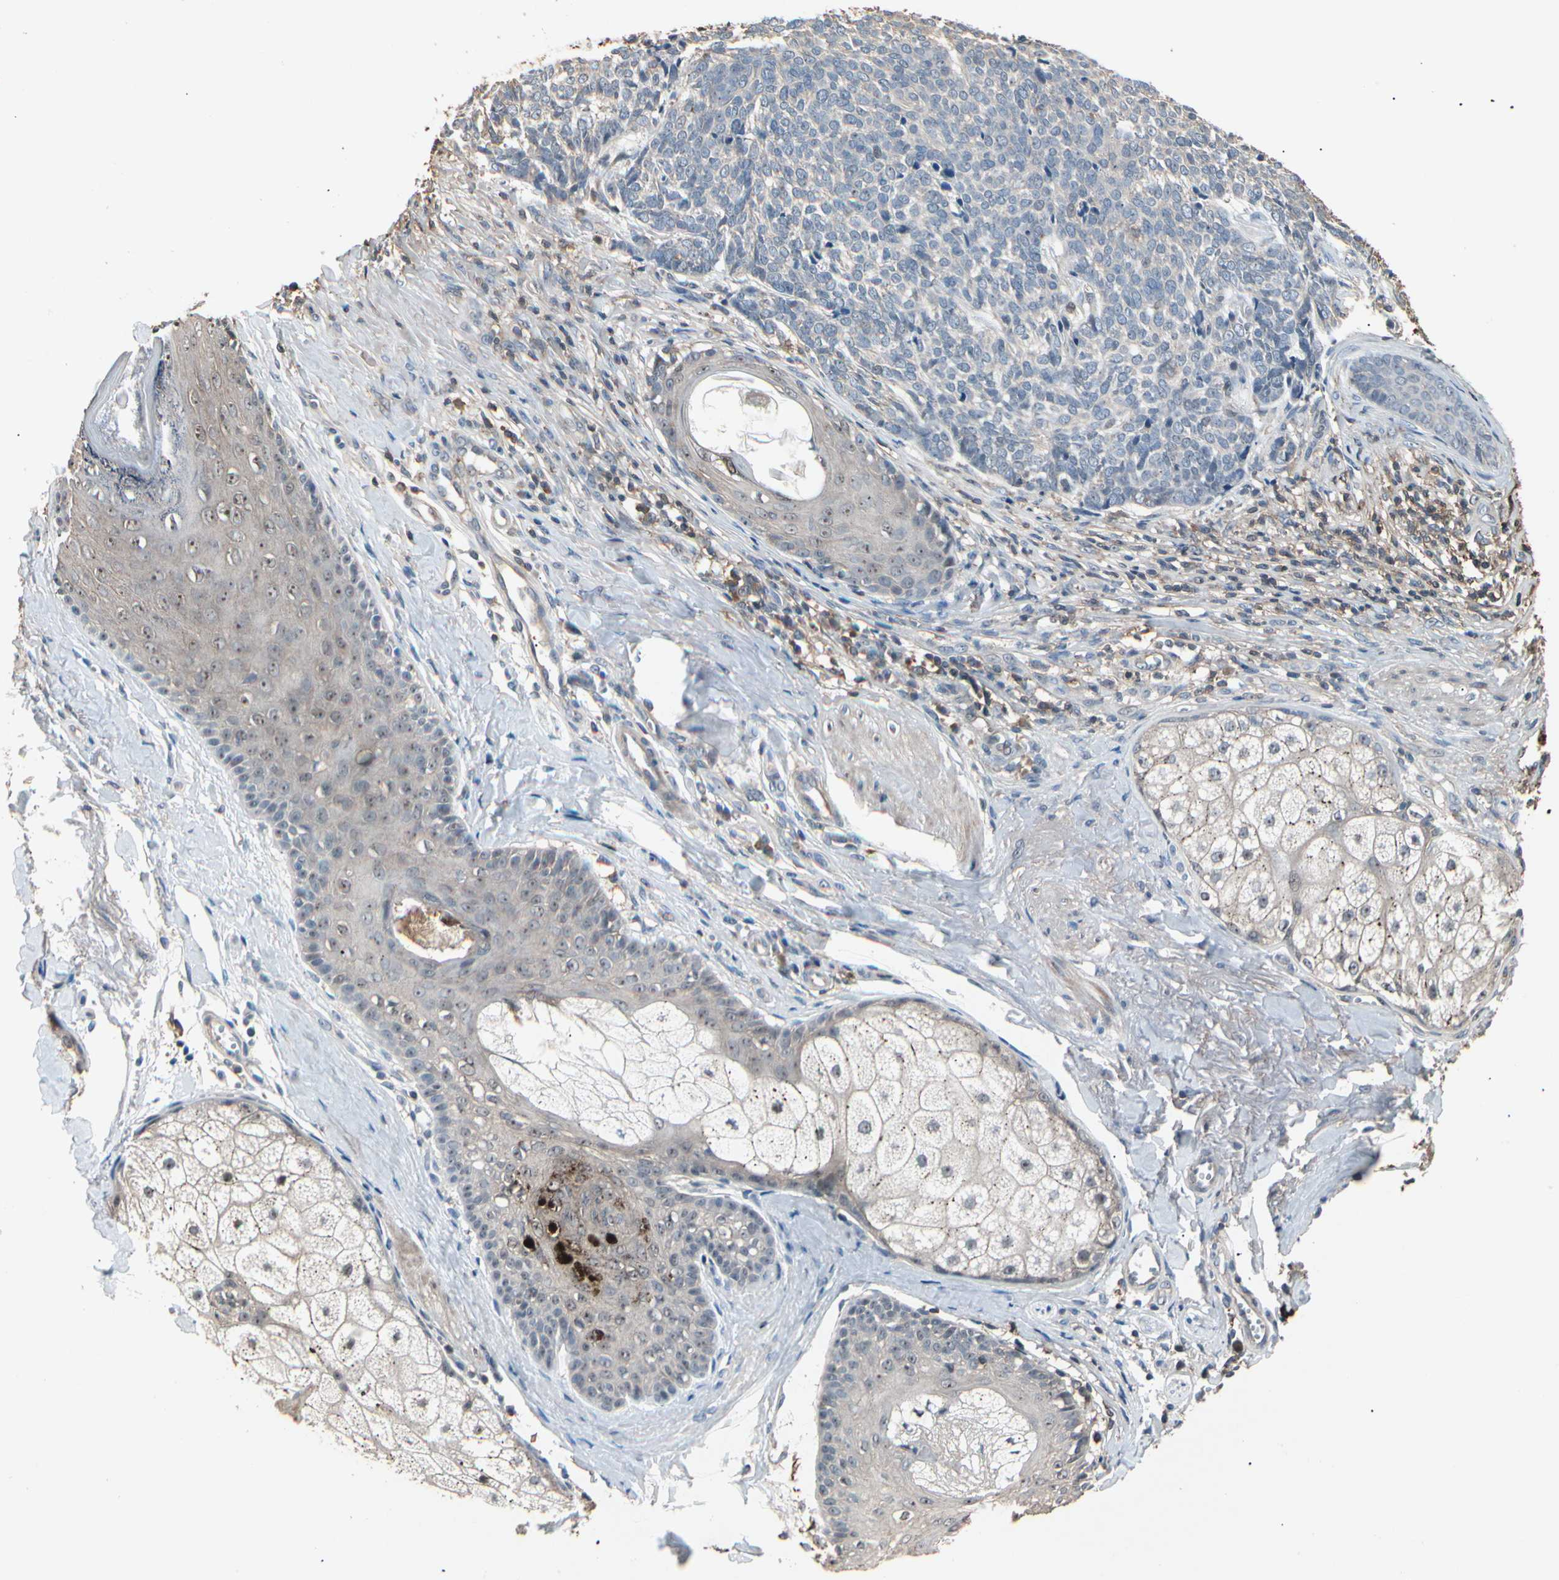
{"staining": {"intensity": "weak", "quantity": "25%-75%", "location": "cytoplasmic/membranous"}, "tissue": "skin cancer", "cell_type": "Tumor cells", "image_type": "cancer", "snomed": [{"axis": "morphology", "description": "Basal cell carcinoma"}, {"axis": "topography", "description": "Skin"}], "caption": "Protein positivity by immunohistochemistry (IHC) exhibits weak cytoplasmic/membranous expression in about 25%-75% of tumor cells in skin basal cell carcinoma.", "gene": "MAPK13", "patient": {"sex": "male", "age": 84}}